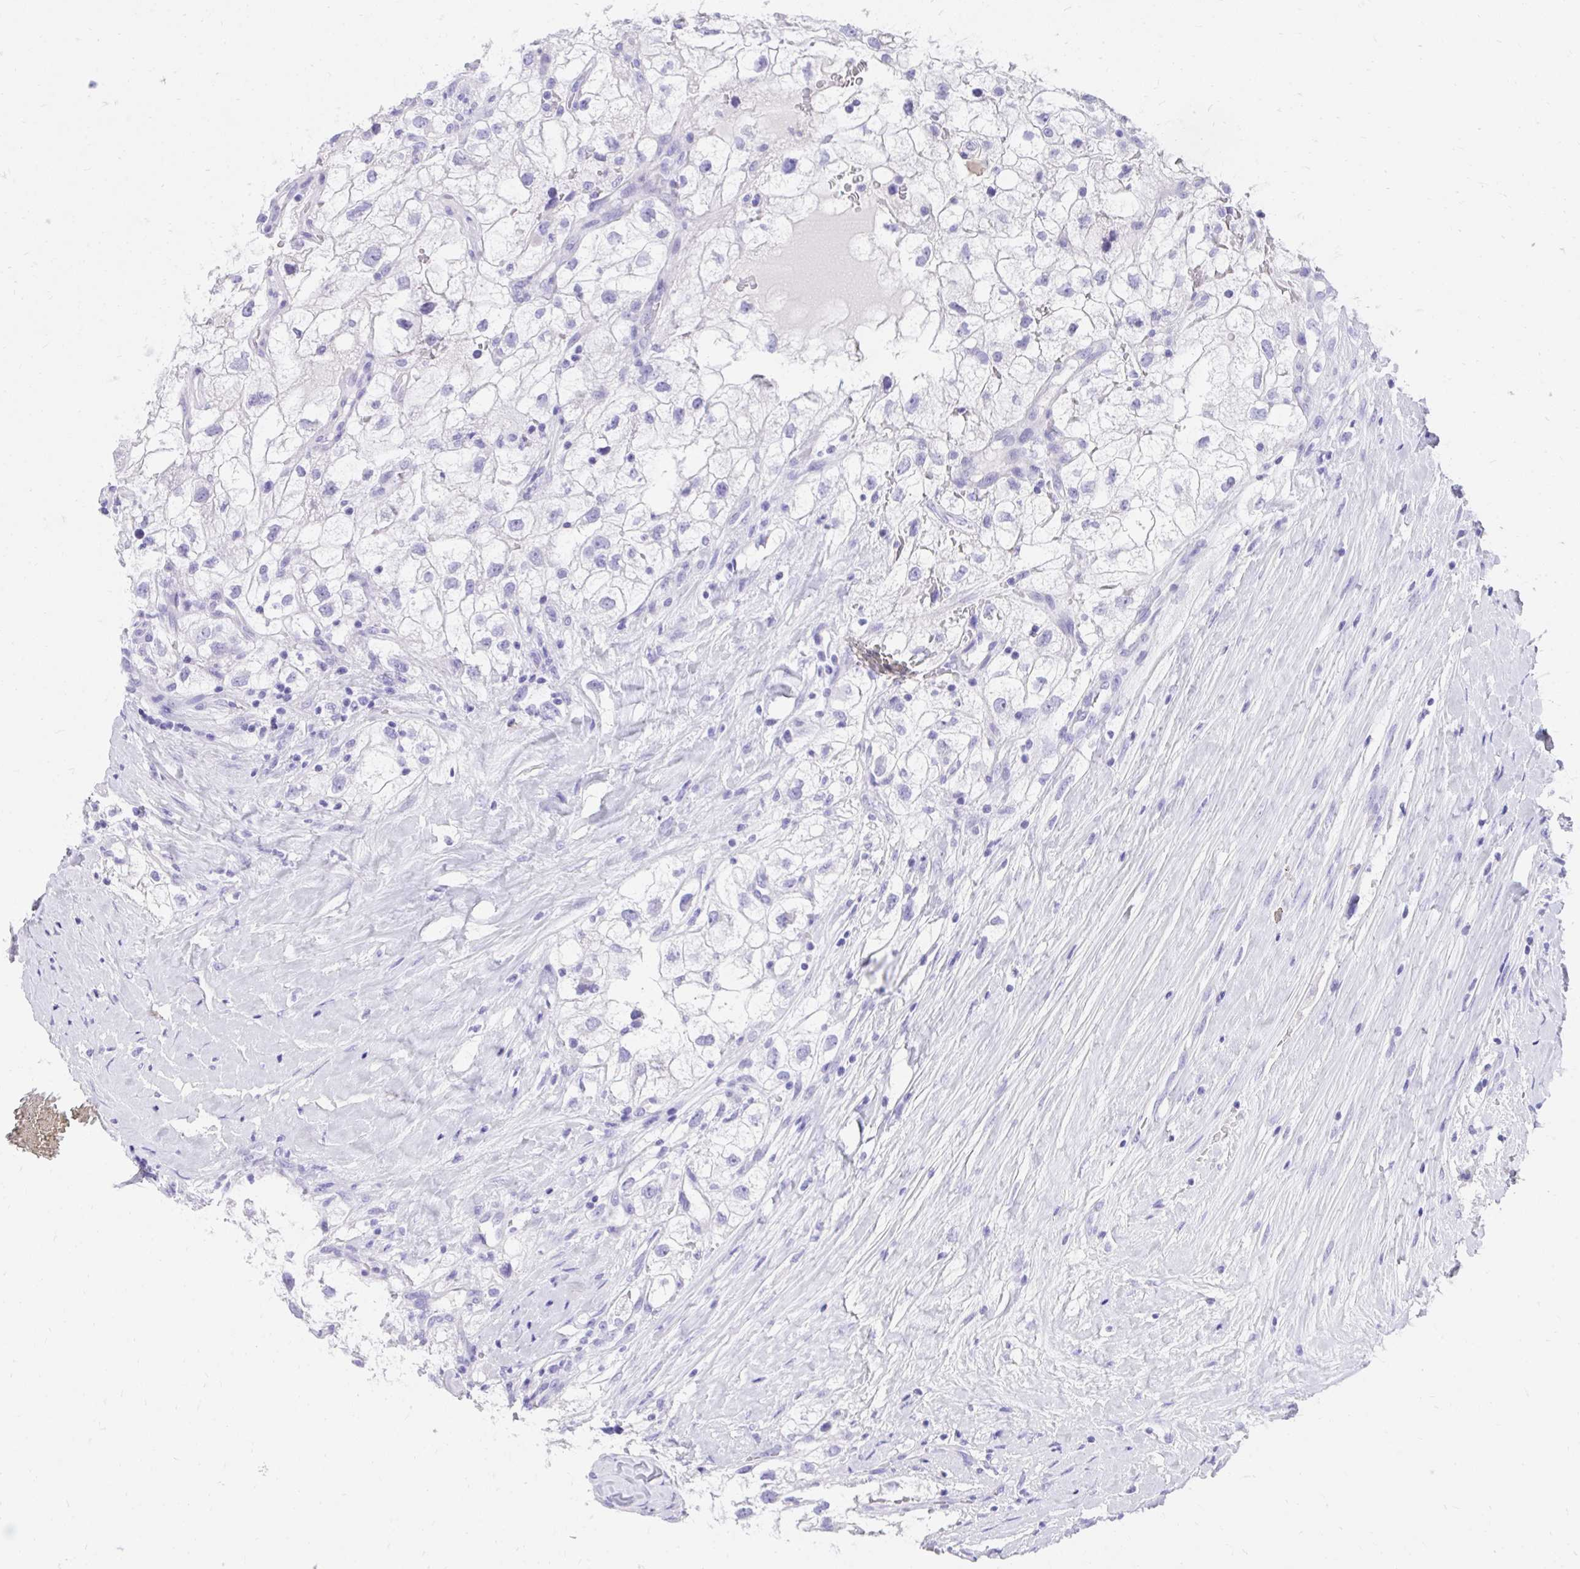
{"staining": {"intensity": "negative", "quantity": "none", "location": "none"}, "tissue": "renal cancer", "cell_type": "Tumor cells", "image_type": "cancer", "snomed": [{"axis": "morphology", "description": "Adenocarcinoma, NOS"}, {"axis": "topography", "description": "Kidney"}], "caption": "This is an immunohistochemistry (IHC) micrograph of human renal cancer. There is no positivity in tumor cells.", "gene": "KCNN4", "patient": {"sex": "male", "age": 59}}